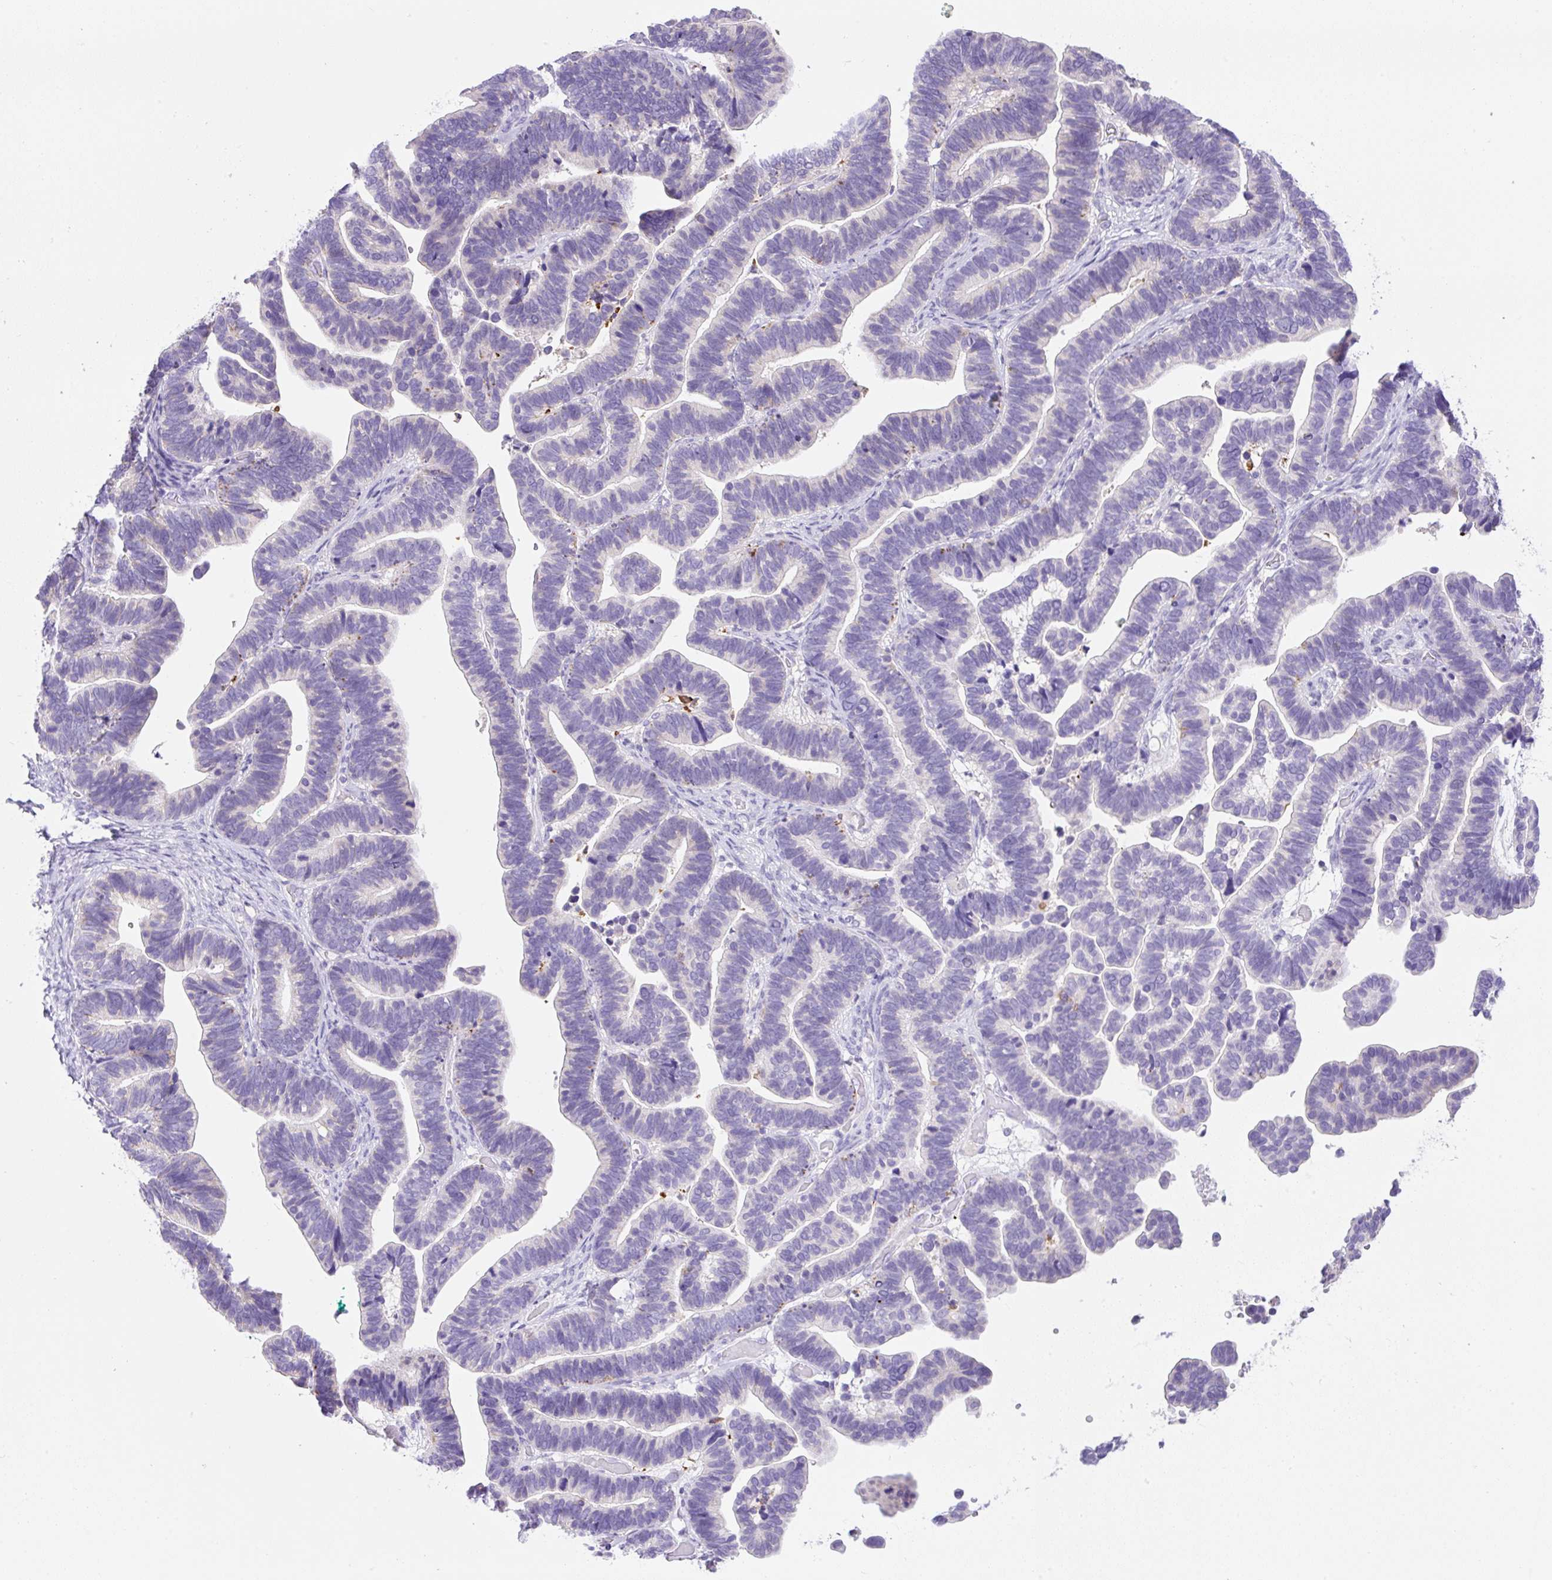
{"staining": {"intensity": "negative", "quantity": "none", "location": "none"}, "tissue": "ovarian cancer", "cell_type": "Tumor cells", "image_type": "cancer", "snomed": [{"axis": "morphology", "description": "Cystadenocarcinoma, serous, NOS"}, {"axis": "topography", "description": "Ovary"}], "caption": "Ovarian serous cystadenocarcinoma was stained to show a protein in brown. There is no significant positivity in tumor cells.", "gene": "NDST3", "patient": {"sex": "female", "age": 56}}